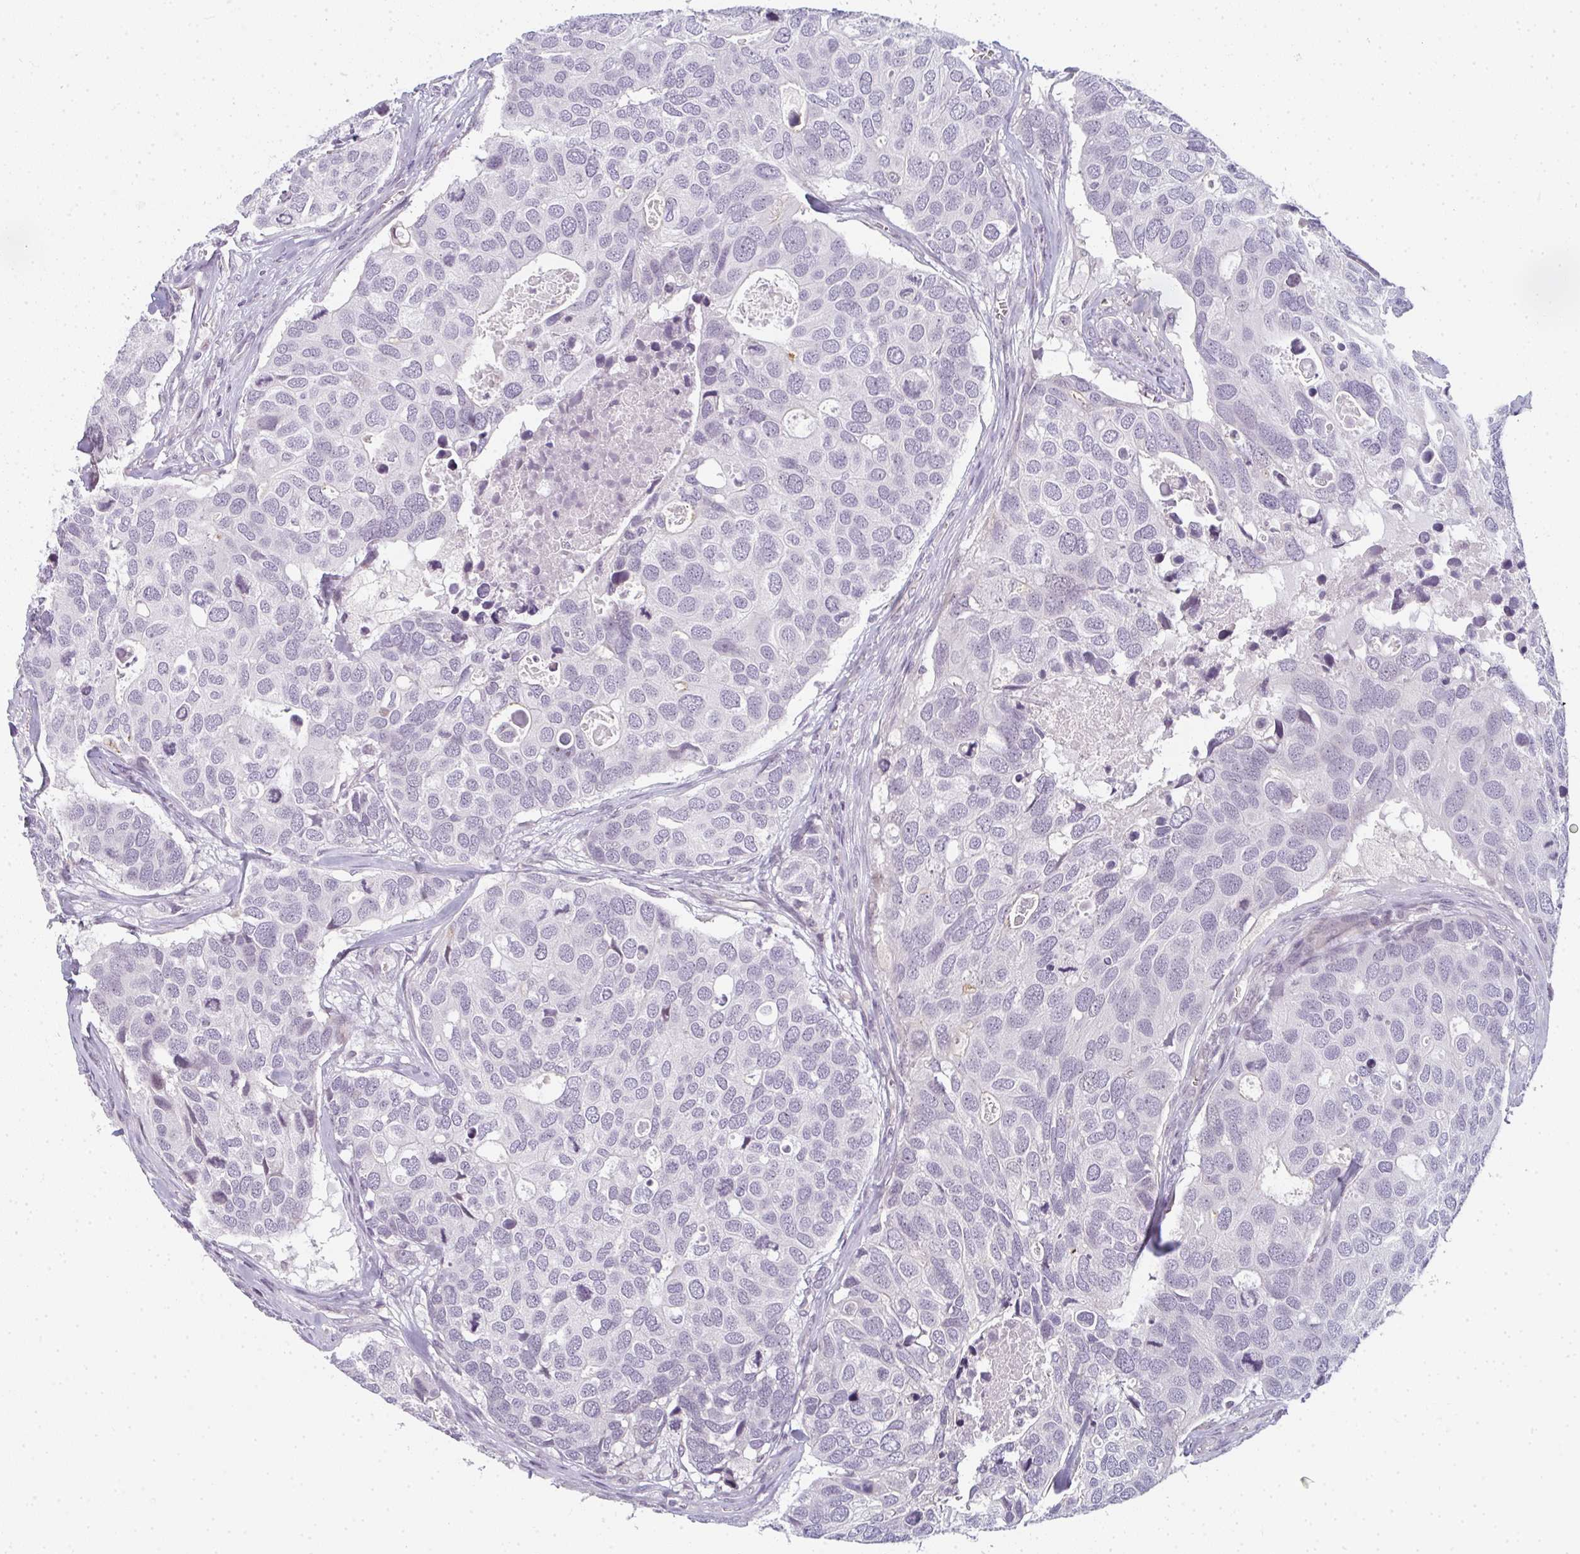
{"staining": {"intensity": "negative", "quantity": "none", "location": "none"}, "tissue": "breast cancer", "cell_type": "Tumor cells", "image_type": "cancer", "snomed": [{"axis": "morphology", "description": "Duct carcinoma"}, {"axis": "topography", "description": "Breast"}], "caption": "Immunohistochemical staining of invasive ductal carcinoma (breast) demonstrates no significant staining in tumor cells.", "gene": "RBBP6", "patient": {"sex": "female", "age": 83}}